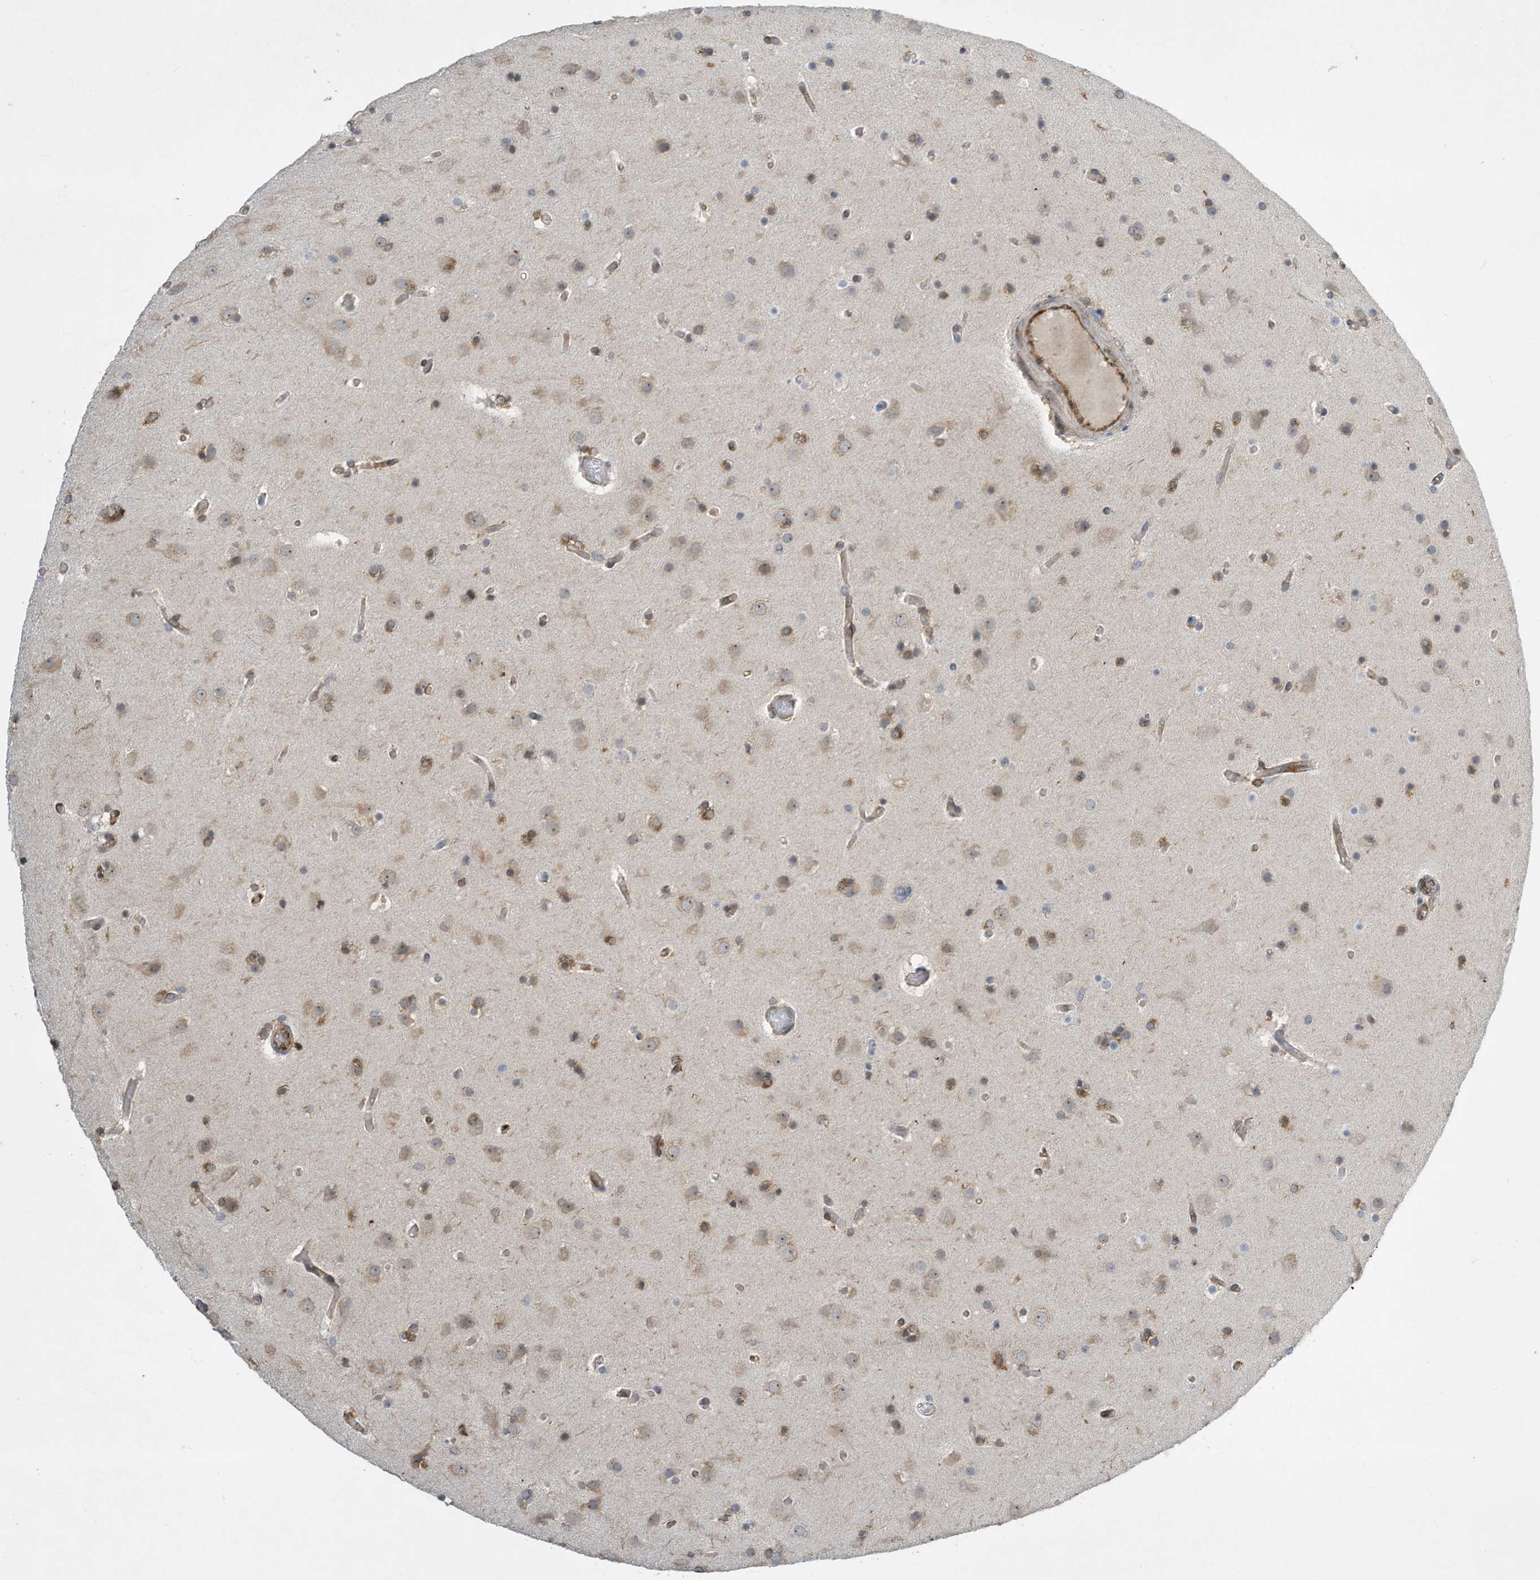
{"staining": {"intensity": "moderate", "quantity": "25%-75%", "location": "cytoplasmic/membranous"}, "tissue": "glioma", "cell_type": "Tumor cells", "image_type": "cancer", "snomed": [{"axis": "morphology", "description": "Glioma, malignant, High grade"}, {"axis": "topography", "description": "Cerebral cortex"}], "caption": "There is medium levels of moderate cytoplasmic/membranous staining in tumor cells of glioma, as demonstrated by immunohistochemical staining (brown color).", "gene": "ZBTB45", "patient": {"sex": "female", "age": 36}}